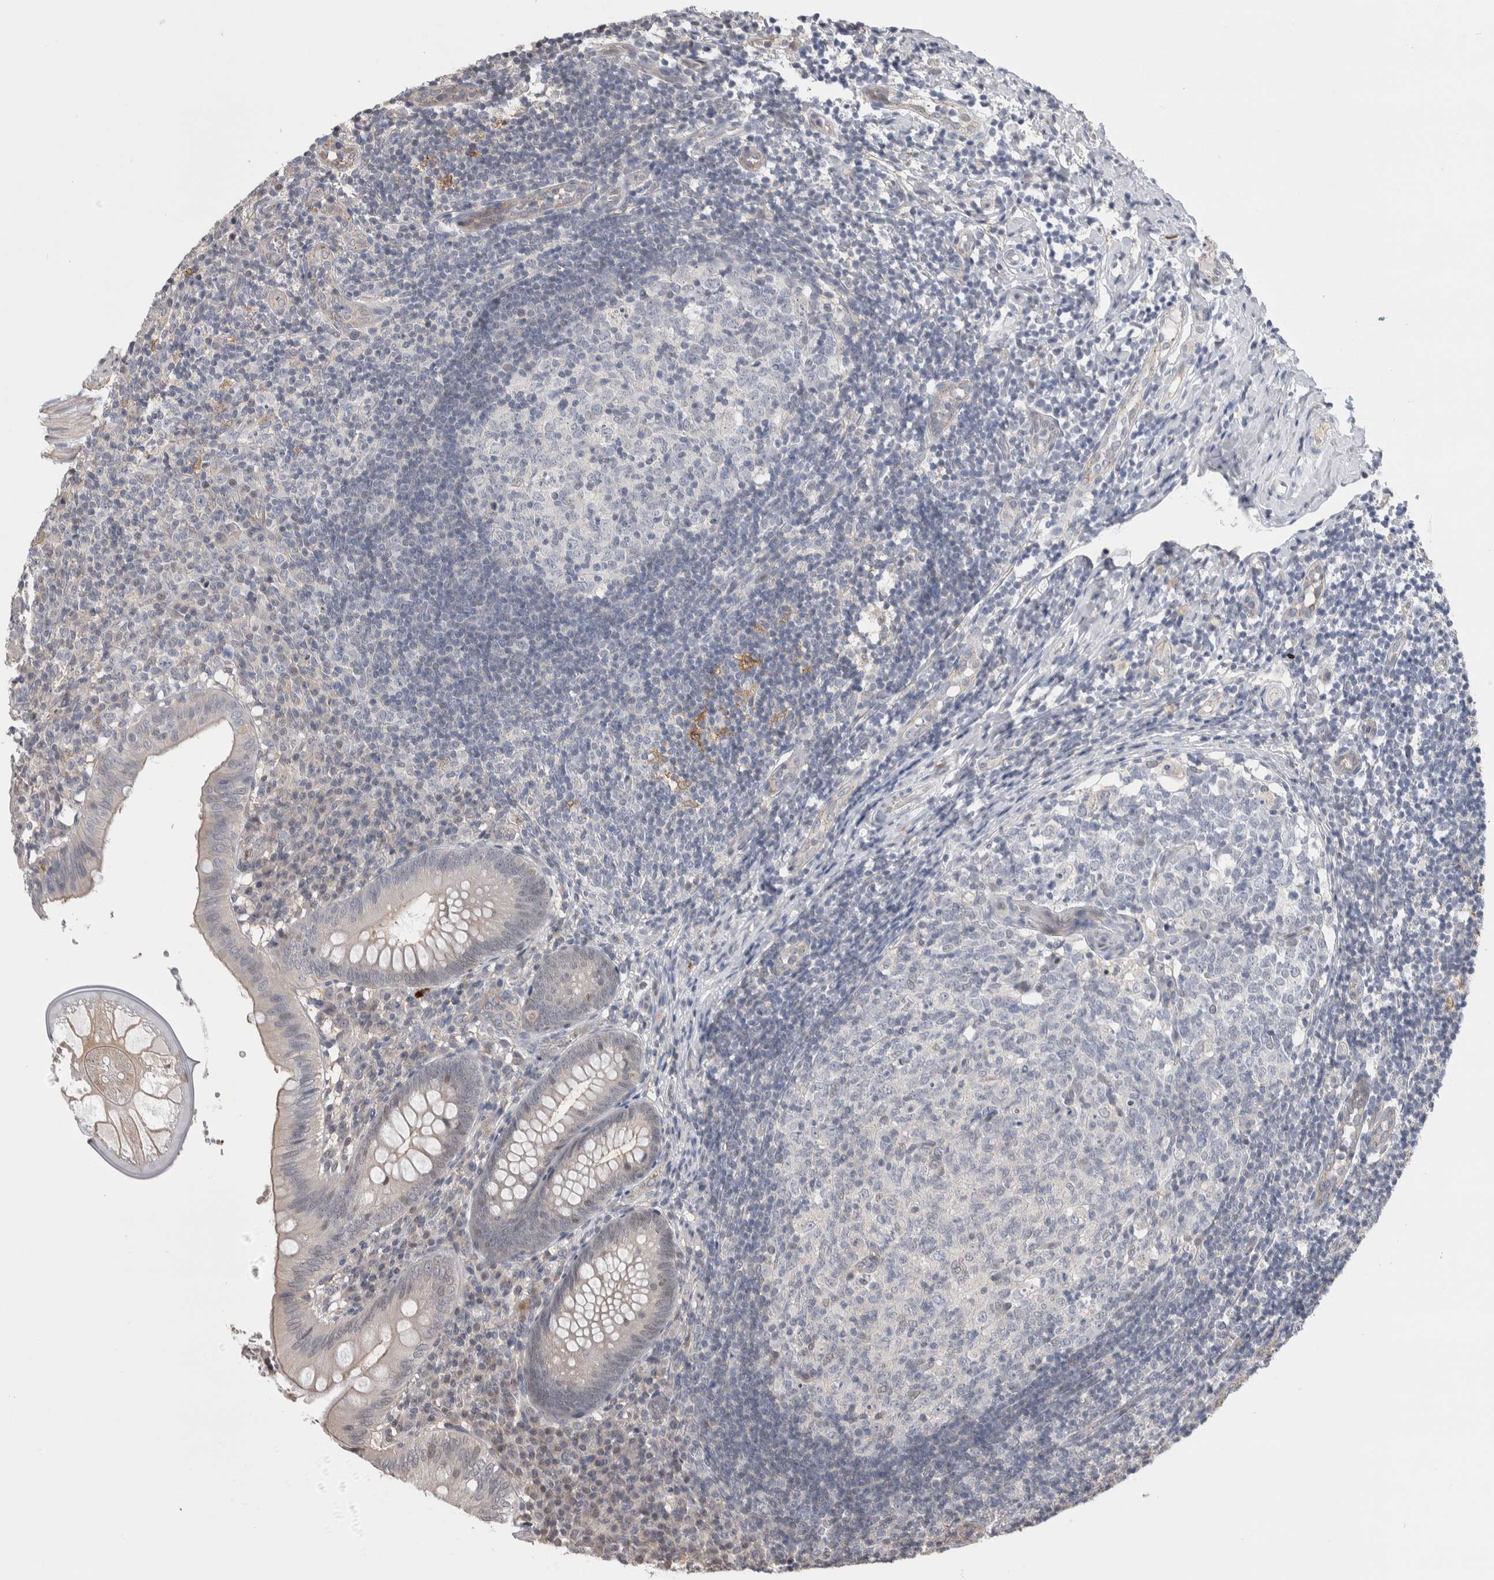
{"staining": {"intensity": "weak", "quantity": "<25%", "location": "cytoplasmic/membranous"}, "tissue": "appendix", "cell_type": "Glandular cells", "image_type": "normal", "snomed": [{"axis": "morphology", "description": "Normal tissue, NOS"}, {"axis": "topography", "description": "Appendix"}], "caption": "The photomicrograph exhibits no staining of glandular cells in unremarkable appendix.", "gene": "ZBTB49", "patient": {"sex": "male", "age": 8}}